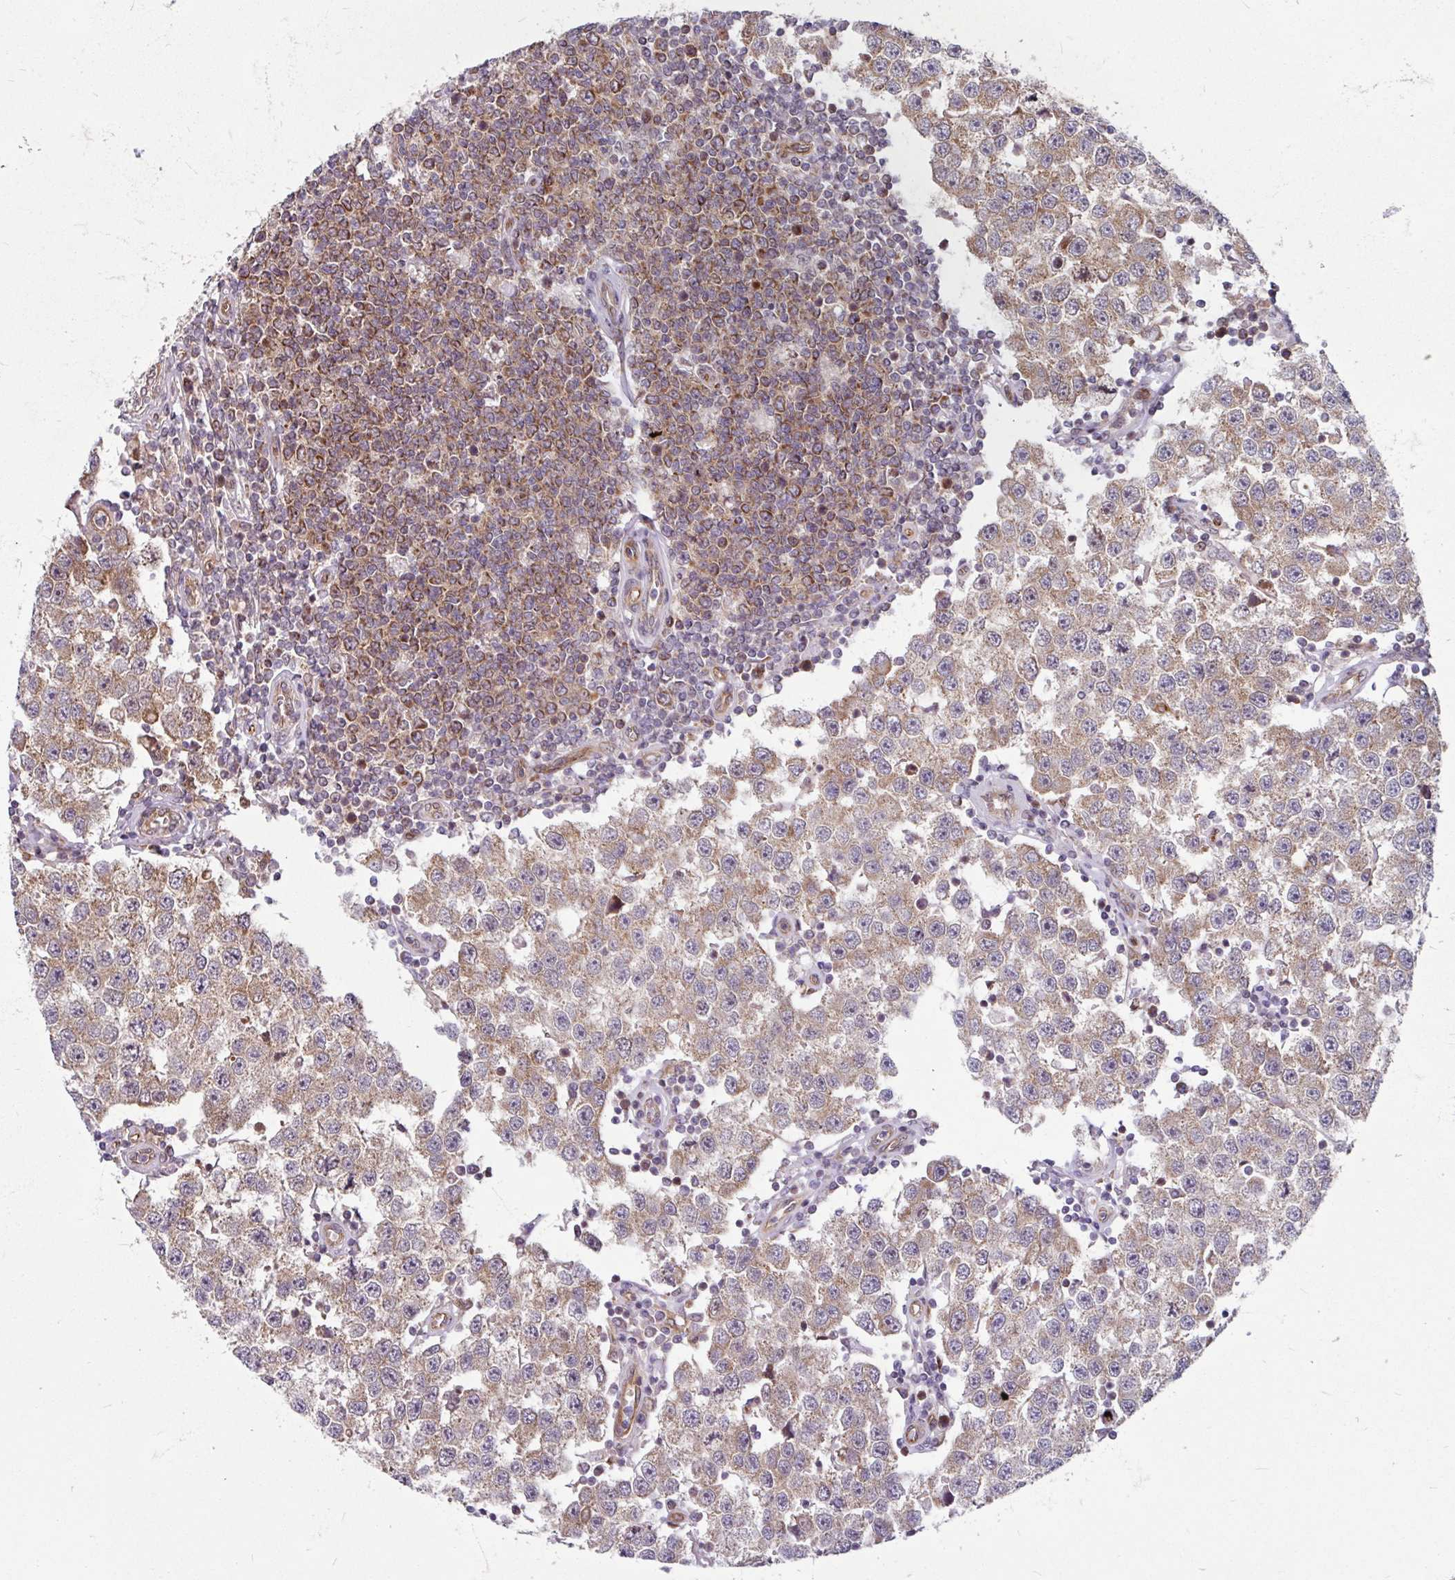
{"staining": {"intensity": "weak", "quantity": ">75%", "location": "cytoplasmic/membranous"}, "tissue": "testis cancer", "cell_type": "Tumor cells", "image_type": "cancer", "snomed": [{"axis": "morphology", "description": "Seminoma, NOS"}, {"axis": "topography", "description": "Testis"}], "caption": "This histopathology image reveals immunohistochemistry (IHC) staining of testis cancer, with low weak cytoplasmic/membranous expression in approximately >75% of tumor cells.", "gene": "DAAM2", "patient": {"sex": "male", "age": 34}}